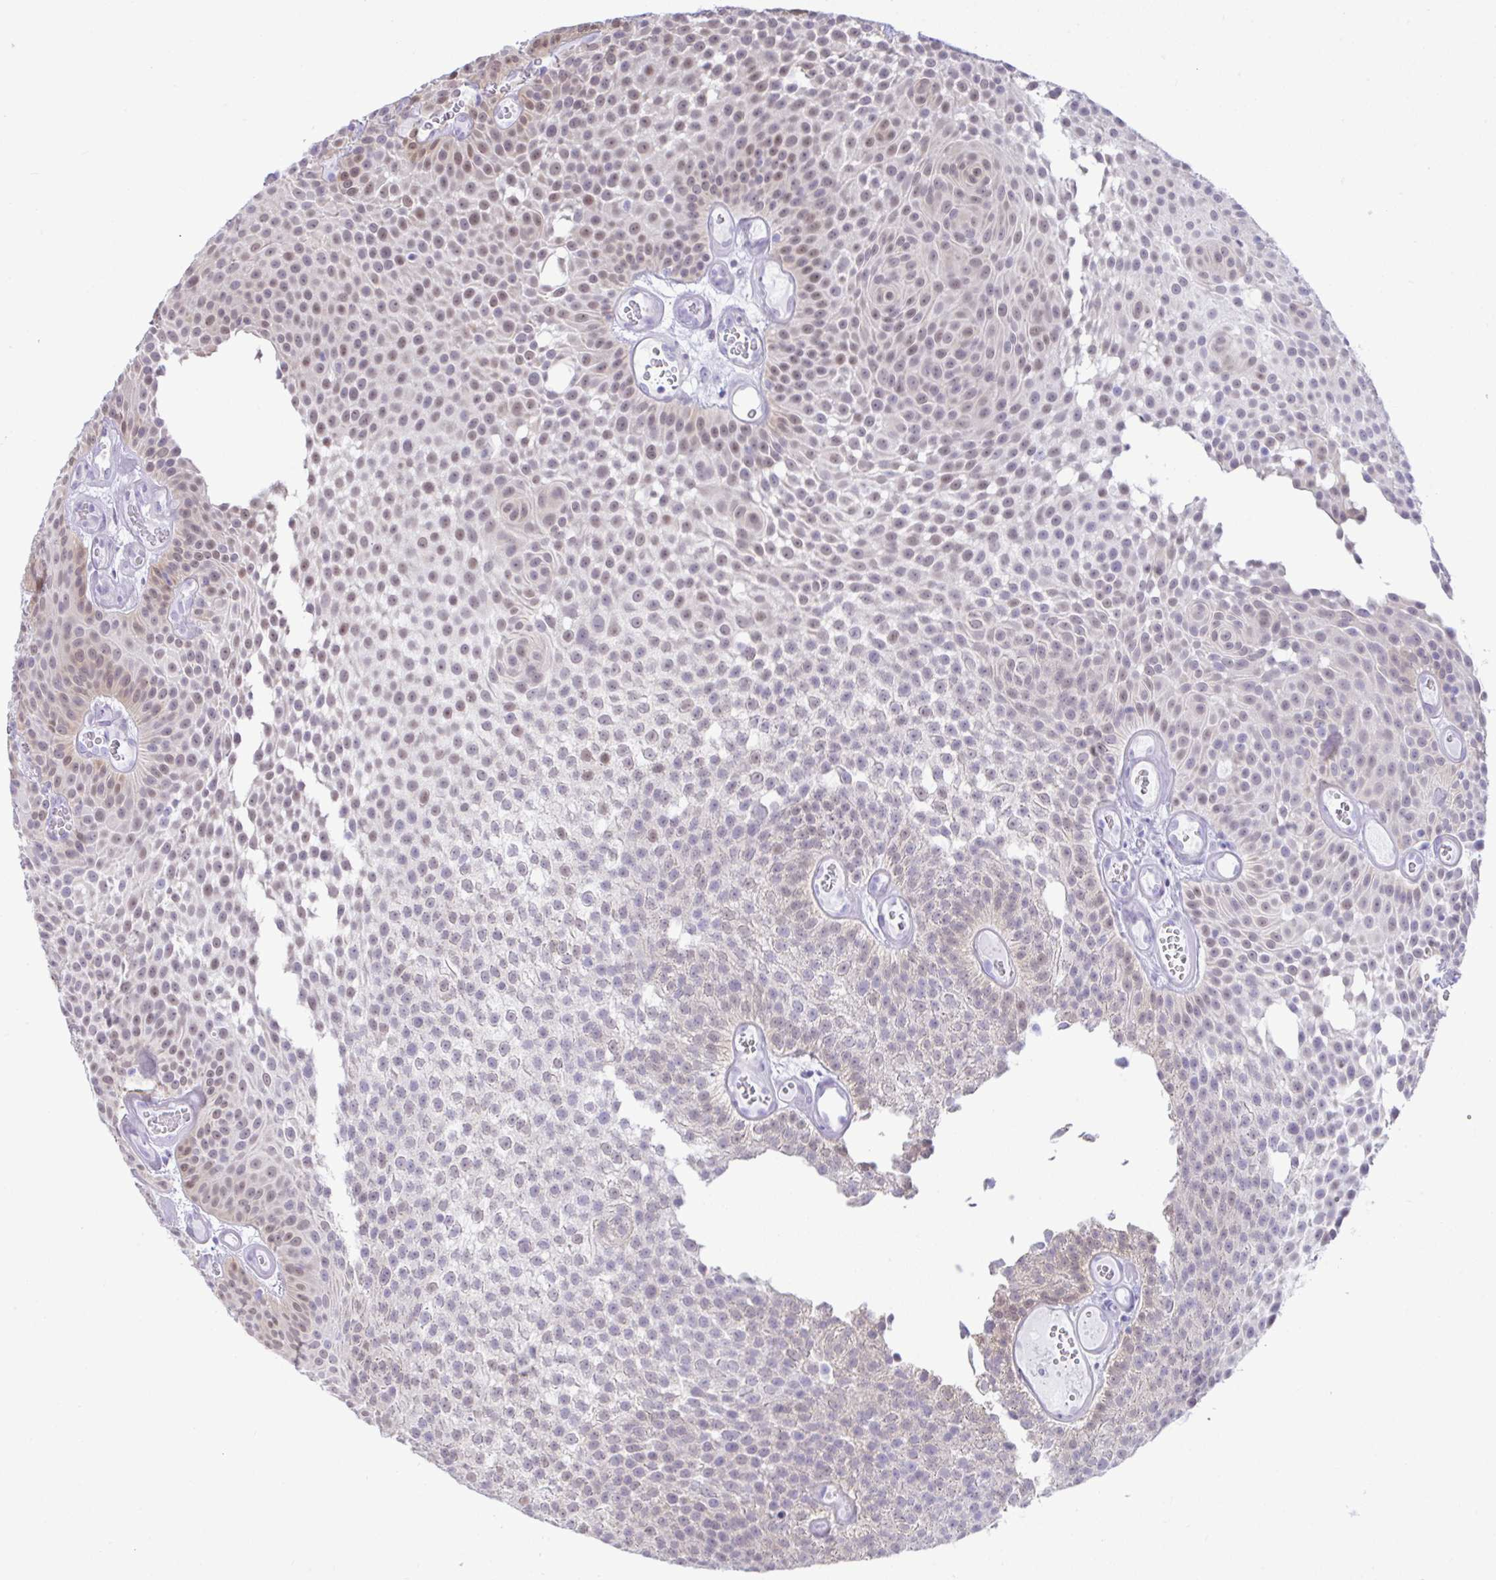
{"staining": {"intensity": "weak", "quantity": "<25%", "location": "nuclear"}, "tissue": "urothelial cancer", "cell_type": "Tumor cells", "image_type": "cancer", "snomed": [{"axis": "morphology", "description": "Urothelial carcinoma, Low grade"}, {"axis": "topography", "description": "Urinary bladder"}], "caption": "The micrograph displays no significant positivity in tumor cells of low-grade urothelial carcinoma.", "gene": "ZNF485", "patient": {"sex": "male", "age": 82}}